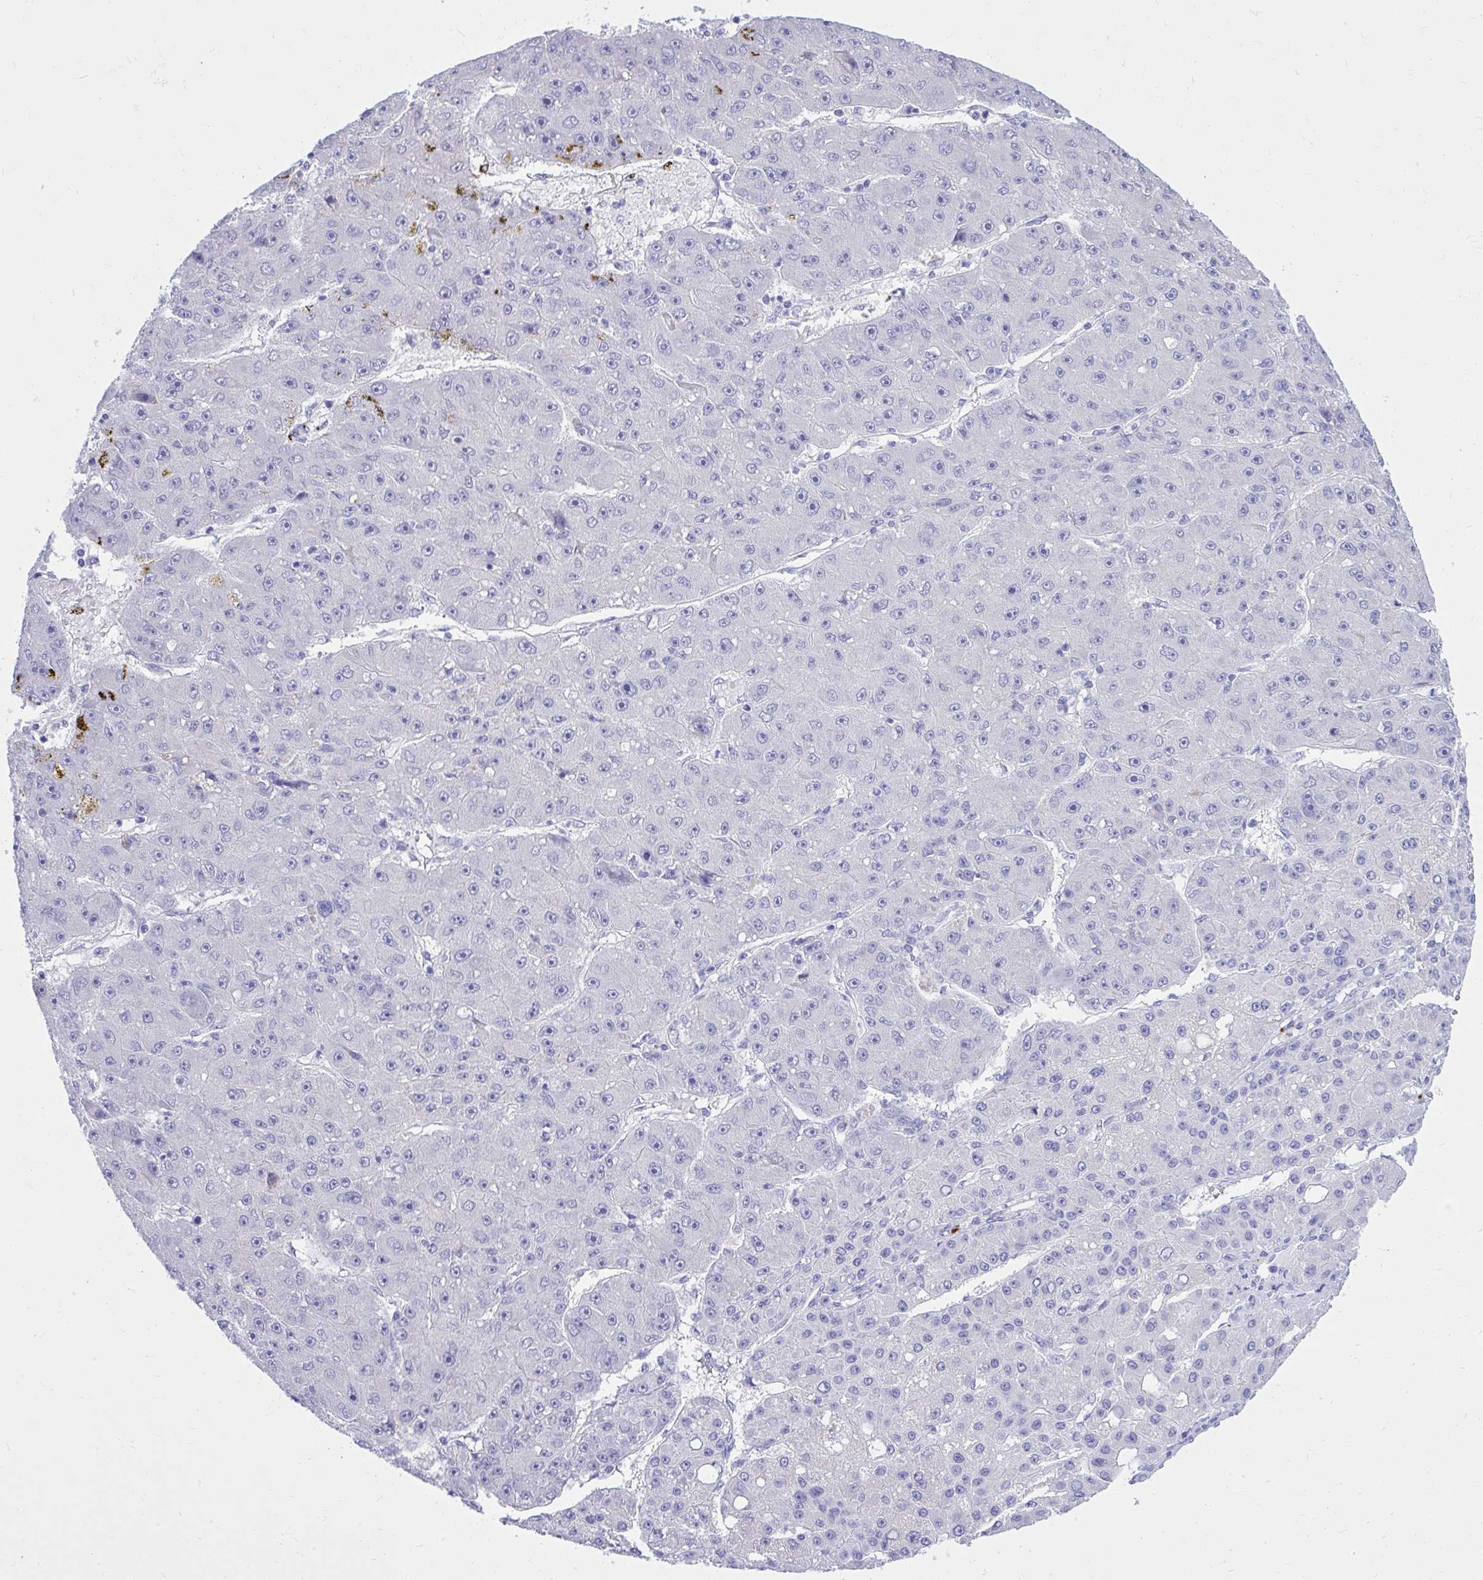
{"staining": {"intensity": "negative", "quantity": "none", "location": "none"}, "tissue": "liver cancer", "cell_type": "Tumor cells", "image_type": "cancer", "snomed": [{"axis": "morphology", "description": "Carcinoma, Hepatocellular, NOS"}, {"axis": "topography", "description": "Liver"}], "caption": "Liver cancer was stained to show a protein in brown. There is no significant staining in tumor cells.", "gene": "PSD", "patient": {"sex": "male", "age": 67}}